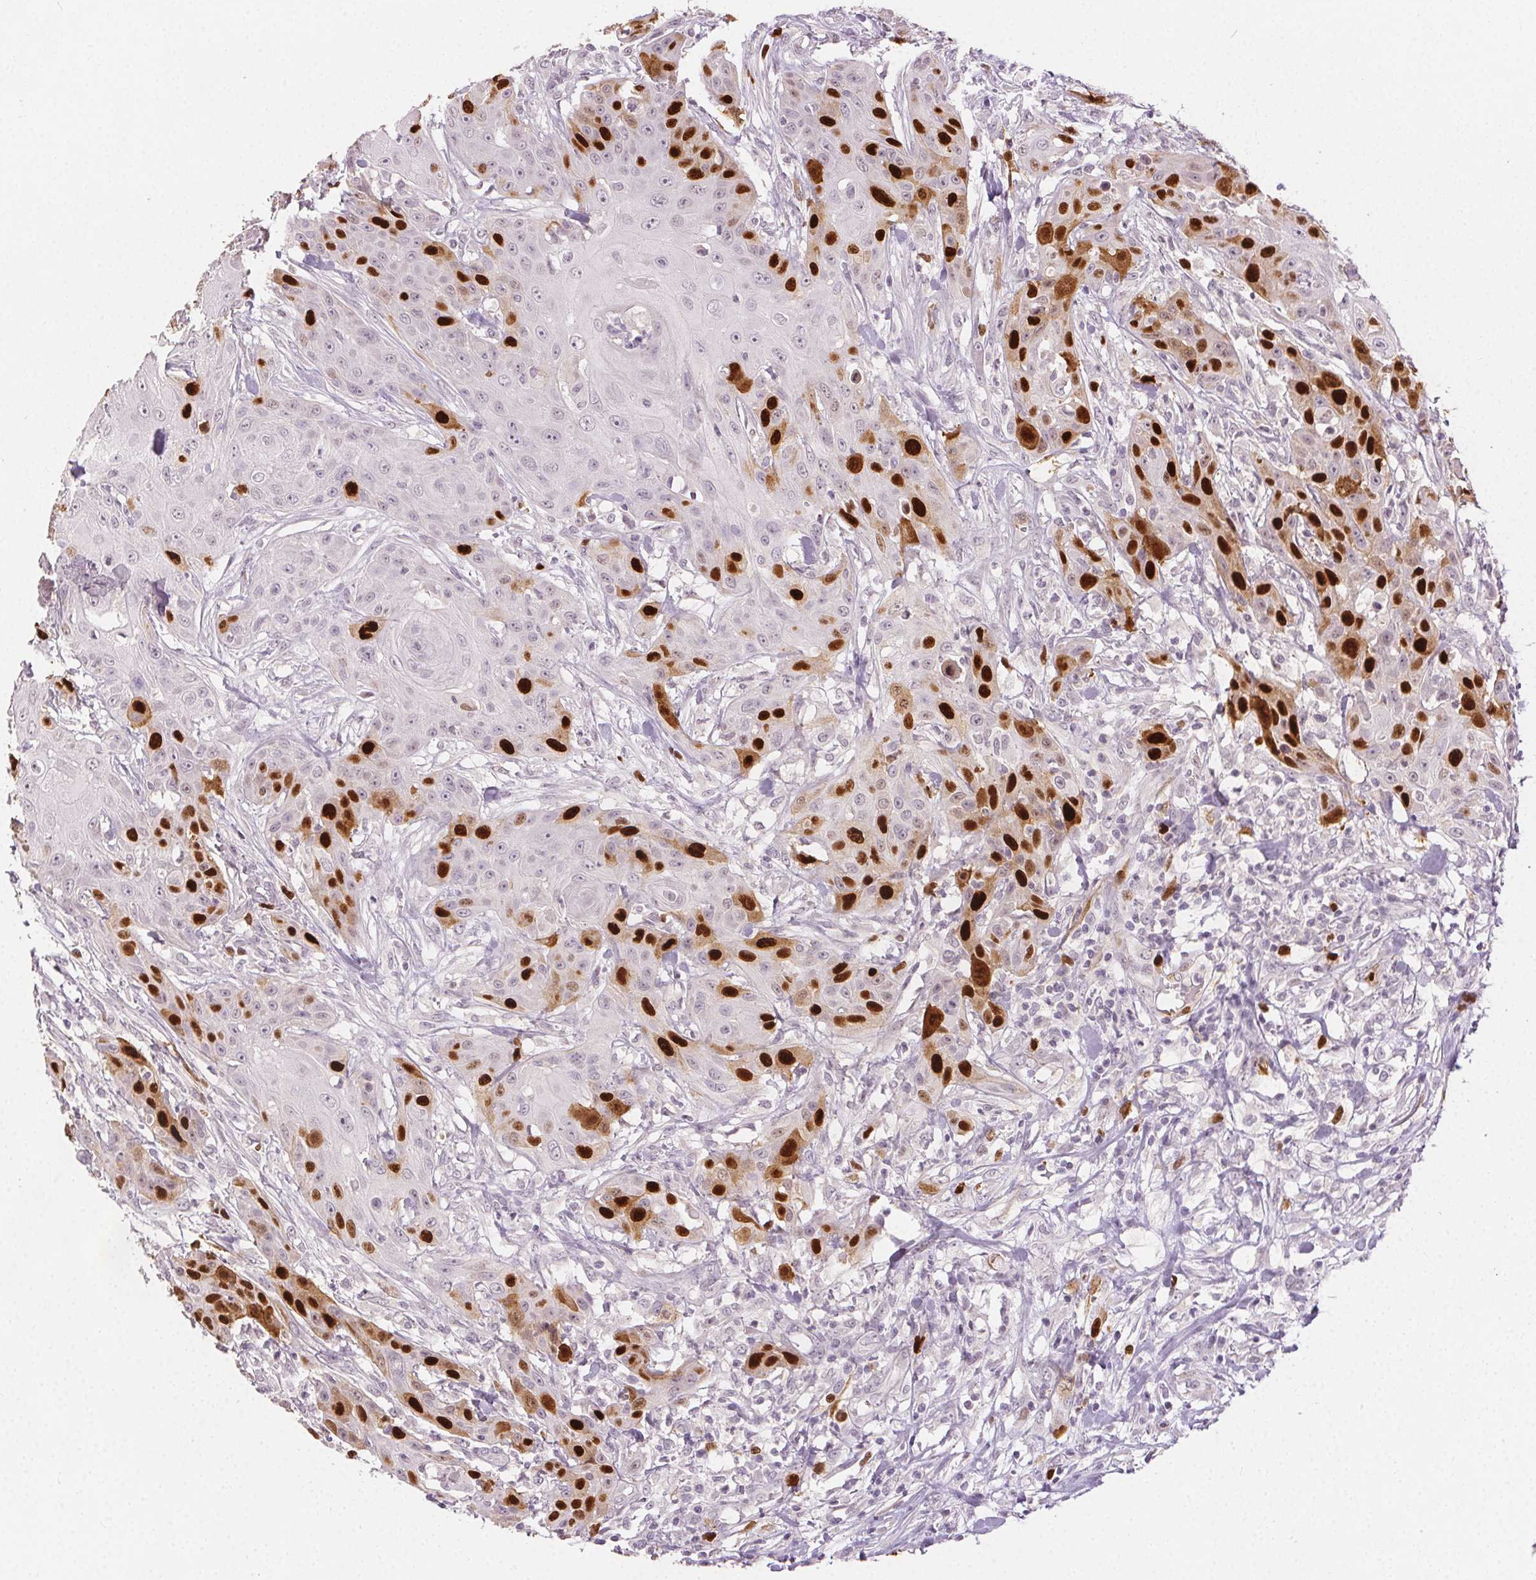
{"staining": {"intensity": "strong", "quantity": "25%-75%", "location": "nuclear"}, "tissue": "head and neck cancer", "cell_type": "Tumor cells", "image_type": "cancer", "snomed": [{"axis": "morphology", "description": "Squamous cell carcinoma, NOS"}, {"axis": "topography", "description": "Oral tissue"}, {"axis": "topography", "description": "Head-Neck"}], "caption": "Squamous cell carcinoma (head and neck) stained with a protein marker demonstrates strong staining in tumor cells.", "gene": "ANLN", "patient": {"sex": "female", "age": 55}}